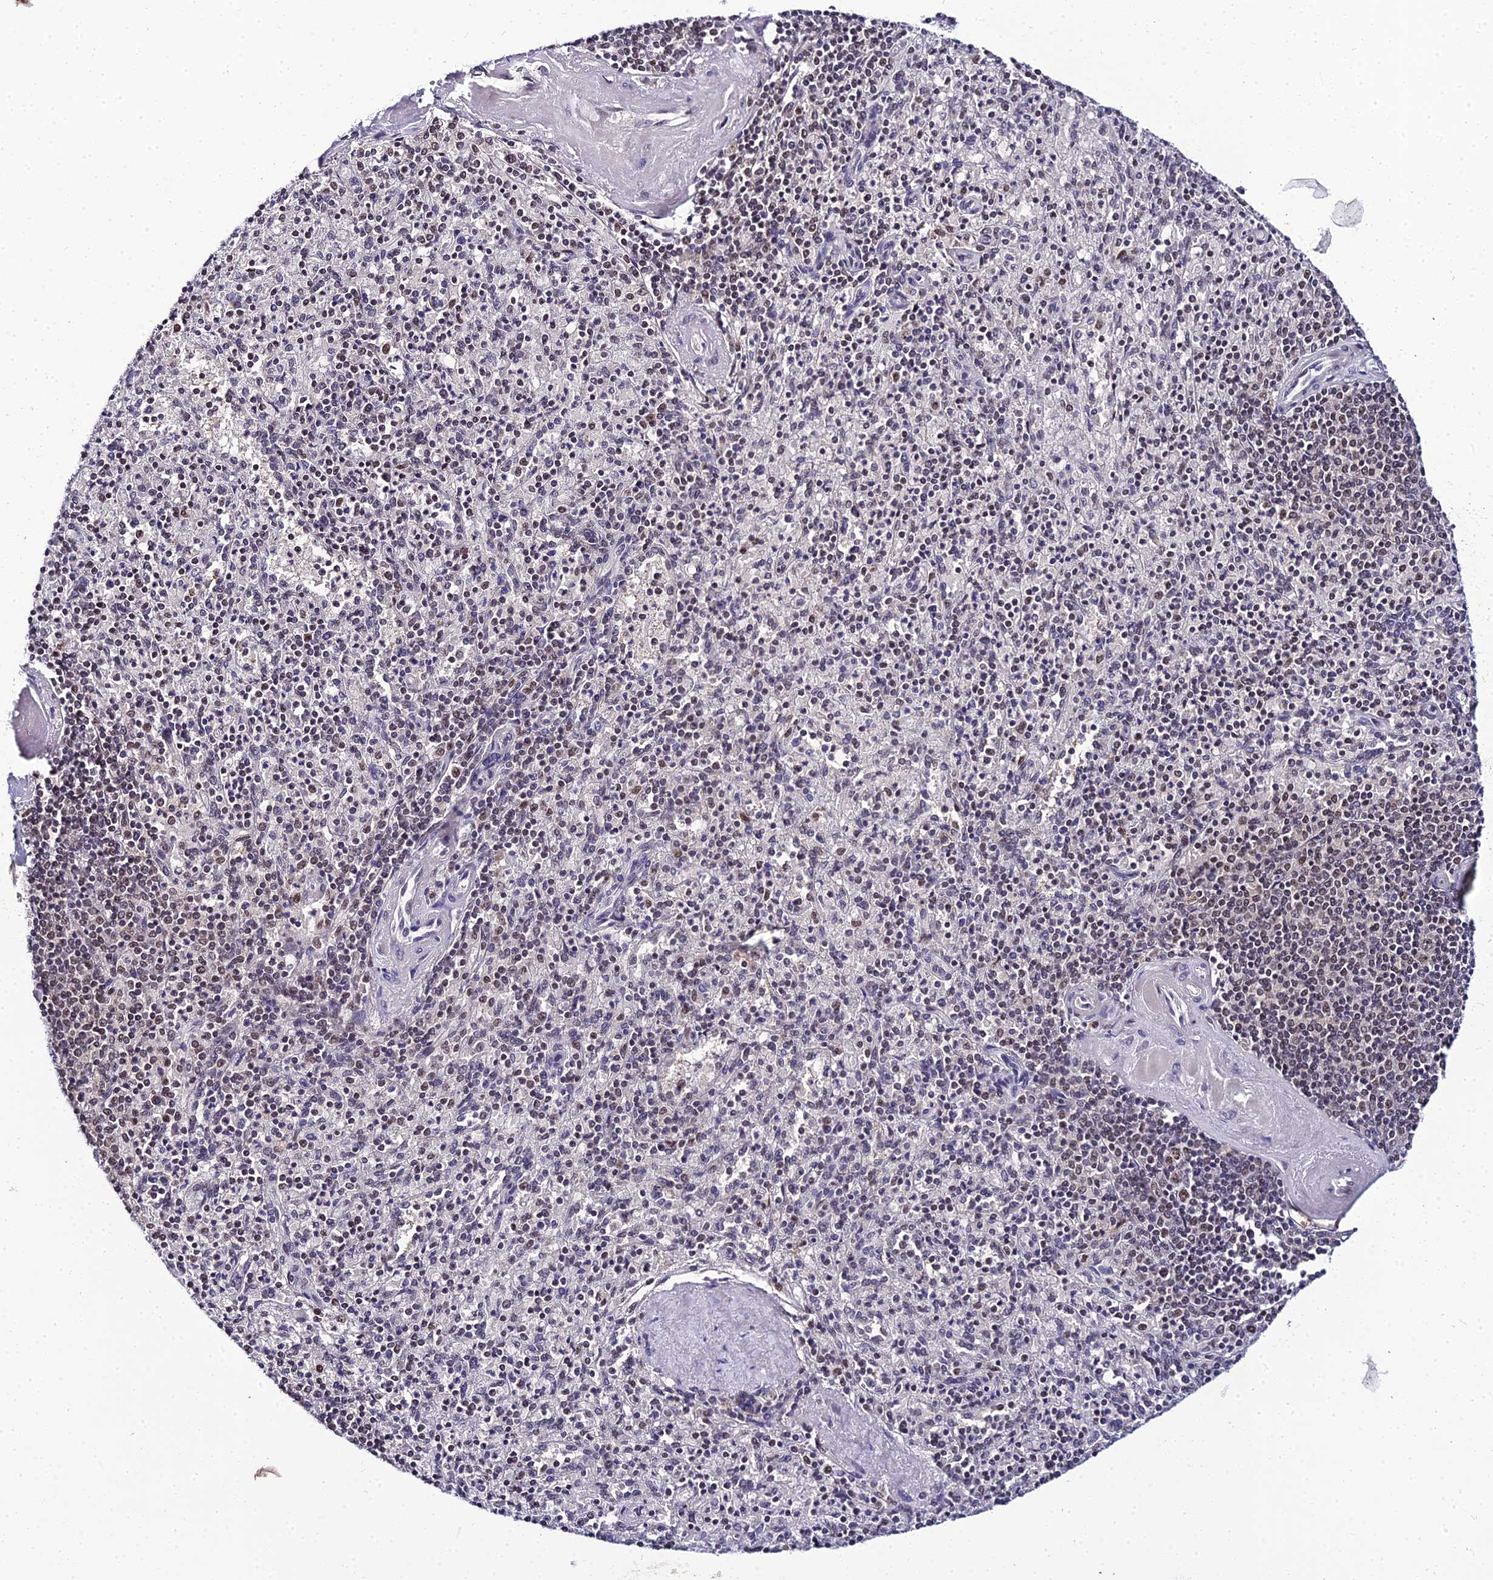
{"staining": {"intensity": "moderate", "quantity": "25%-75%", "location": "nuclear"}, "tissue": "spleen", "cell_type": "Cells in red pulp", "image_type": "normal", "snomed": [{"axis": "morphology", "description": "Normal tissue, NOS"}, {"axis": "topography", "description": "Spleen"}], "caption": "A brown stain highlights moderate nuclear expression of a protein in cells in red pulp of benign spleen.", "gene": "EXOSC3", "patient": {"sex": "male", "age": 82}}